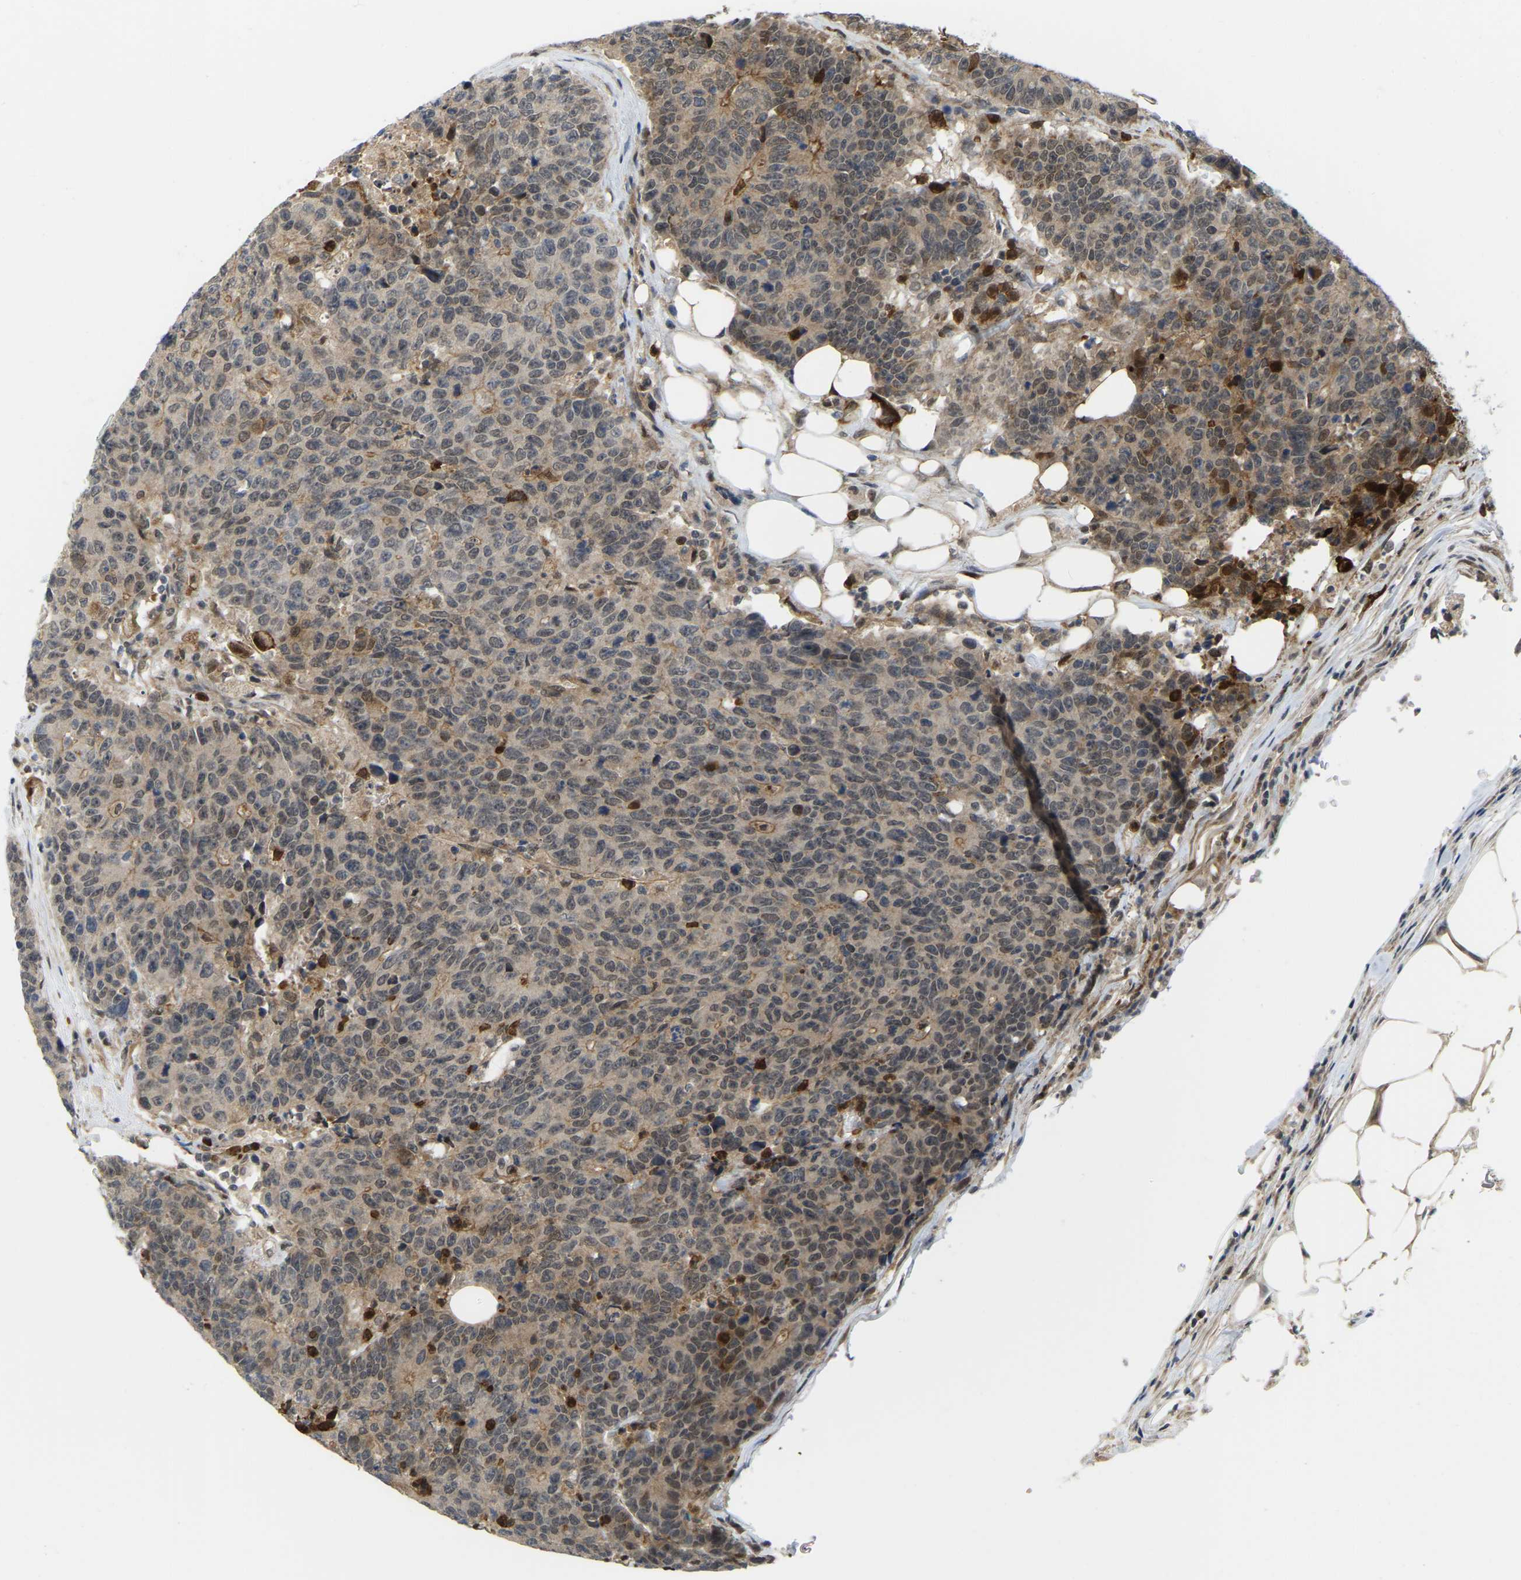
{"staining": {"intensity": "weak", "quantity": ">75%", "location": "cytoplasmic/membranous,nuclear"}, "tissue": "colorectal cancer", "cell_type": "Tumor cells", "image_type": "cancer", "snomed": [{"axis": "morphology", "description": "Adenocarcinoma, NOS"}, {"axis": "topography", "description": "Colon"}], "caption": "The histopathology image displays immunohistochemical staining of adenocarcinoma (colorectal). There is weak cytoplasmic/membranous and nuclear expression is seen in about >75% of tumor cells. (DAB (3,3'-diaminobenzidine) IHC, brown staining for protein, blue staining for nuclei).", "gene": "SERPINB5", "patient": {"sex": "female", "age": 86}}